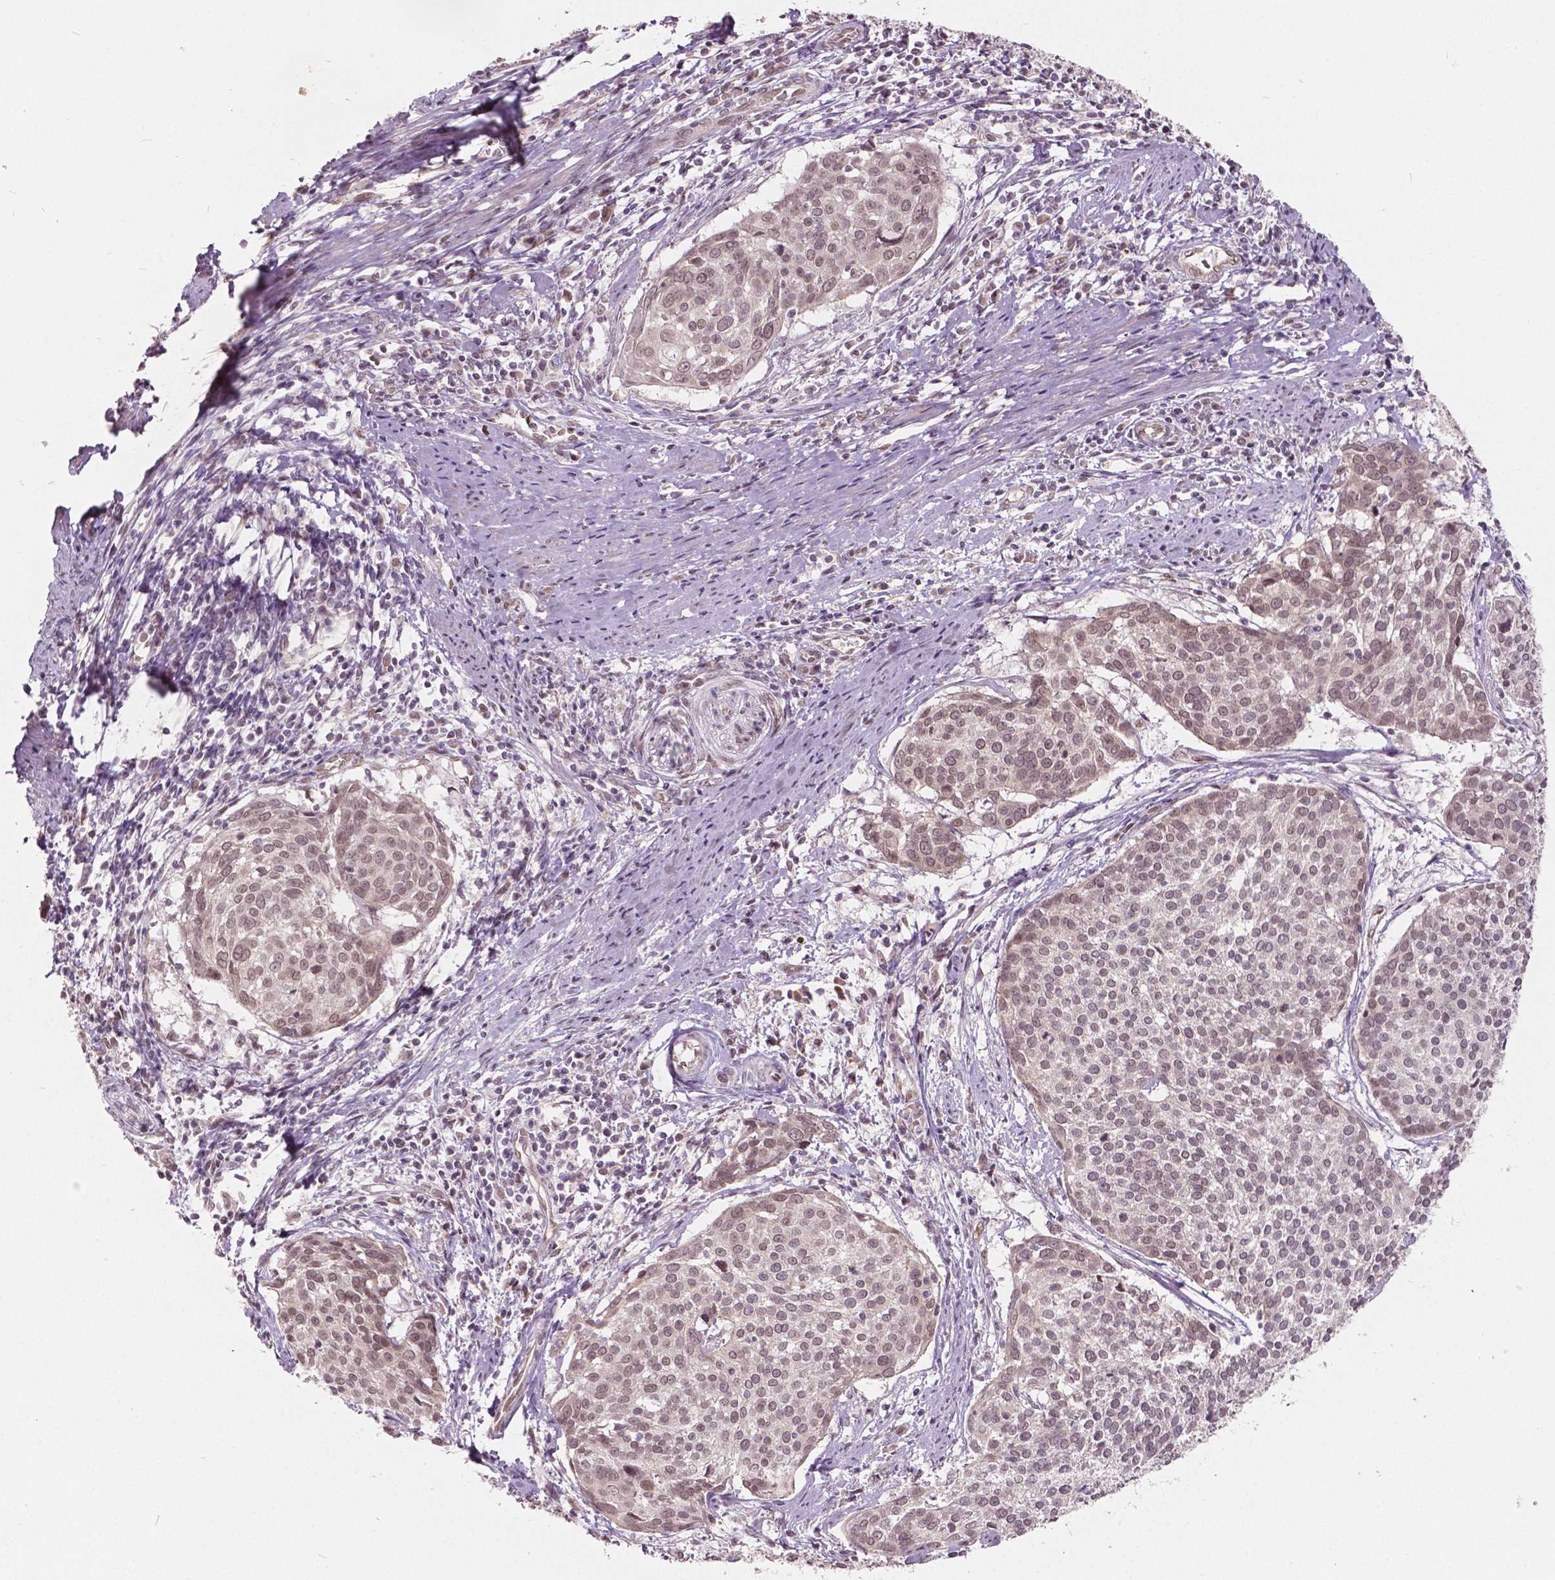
{"staining": {"intensity": "weak", "quantity": "25%-75%", "location": "nuclear"}, "tissue": "cervical cancer", "cell_type": "Tumor cells", "image_type": "cancer", "snomed": [{"axis": "morphology", "description": "Squamous cell carcinoma, NOS"}, {"axis": "topography", "description": "Cervix"}], "caption": "This is an image of immunohistochemistry (IHC) staining of cervical cancer (squamous cell carcinoma), which shows weak staining in the nuclear of tumor cells.", "gene": "HMBOX1", "patient": {"sex": "female", "age": 39}}